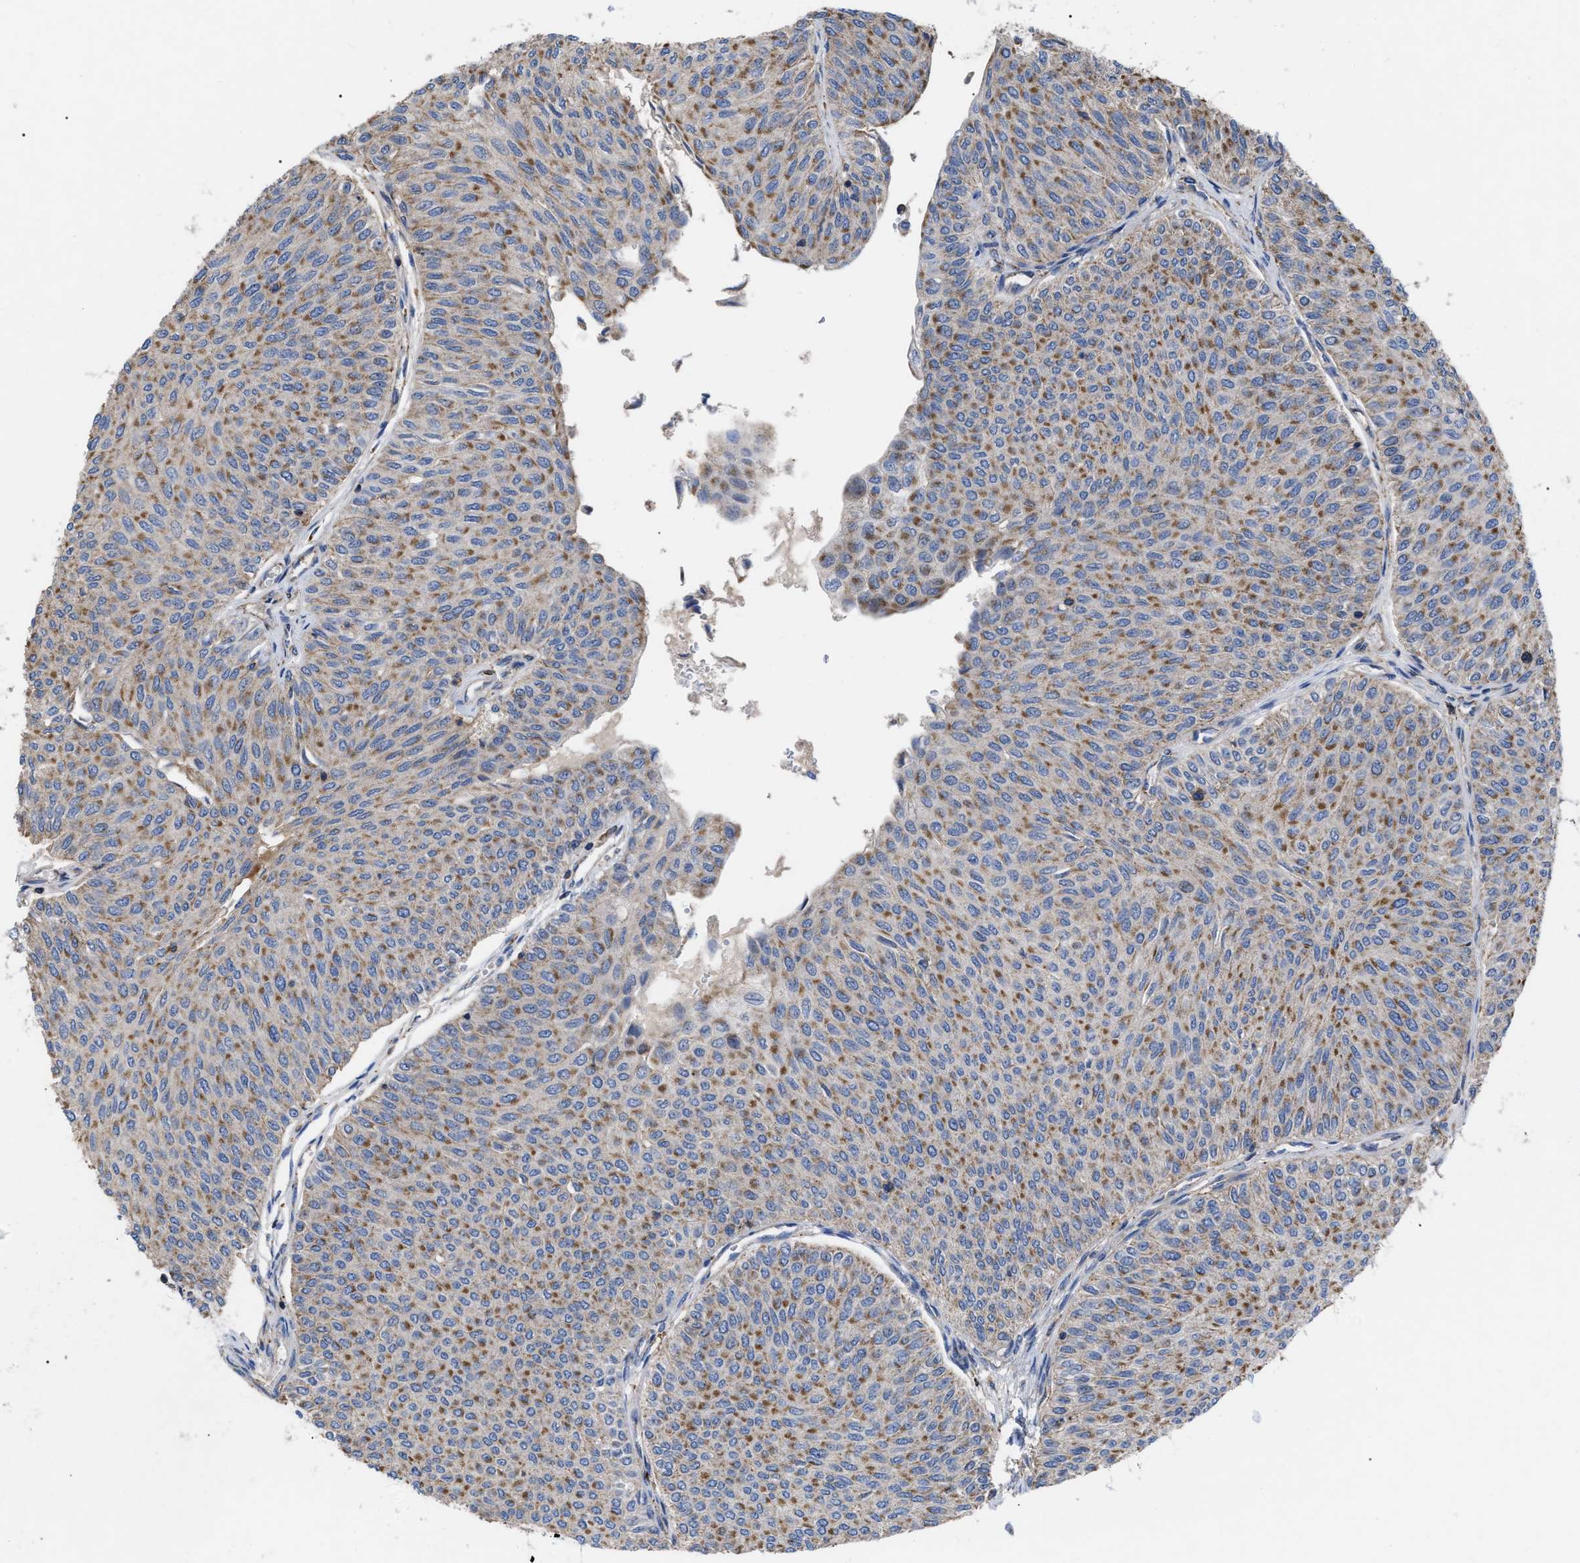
{"staining": {"intensity": "moderate", "quantity": ">75%", "location": "cytoplasmic/membranous"}, "tissue": "urothelial cancer", "cell_type": "Tumor cells", "image_type": "cancer", "snomed": [{"axis": "morphology", "description": "Urothelial carcinoma, Low grade"}, {"axis": "topography", "description": "Urinary bladder"}], "caption": "Human low-grade urothelial carcinoma stained with a protein marker displays moderate staining in tumor cells.", "gene": "FAM171A2", "patient": {"sex": "male", "age": 78}}